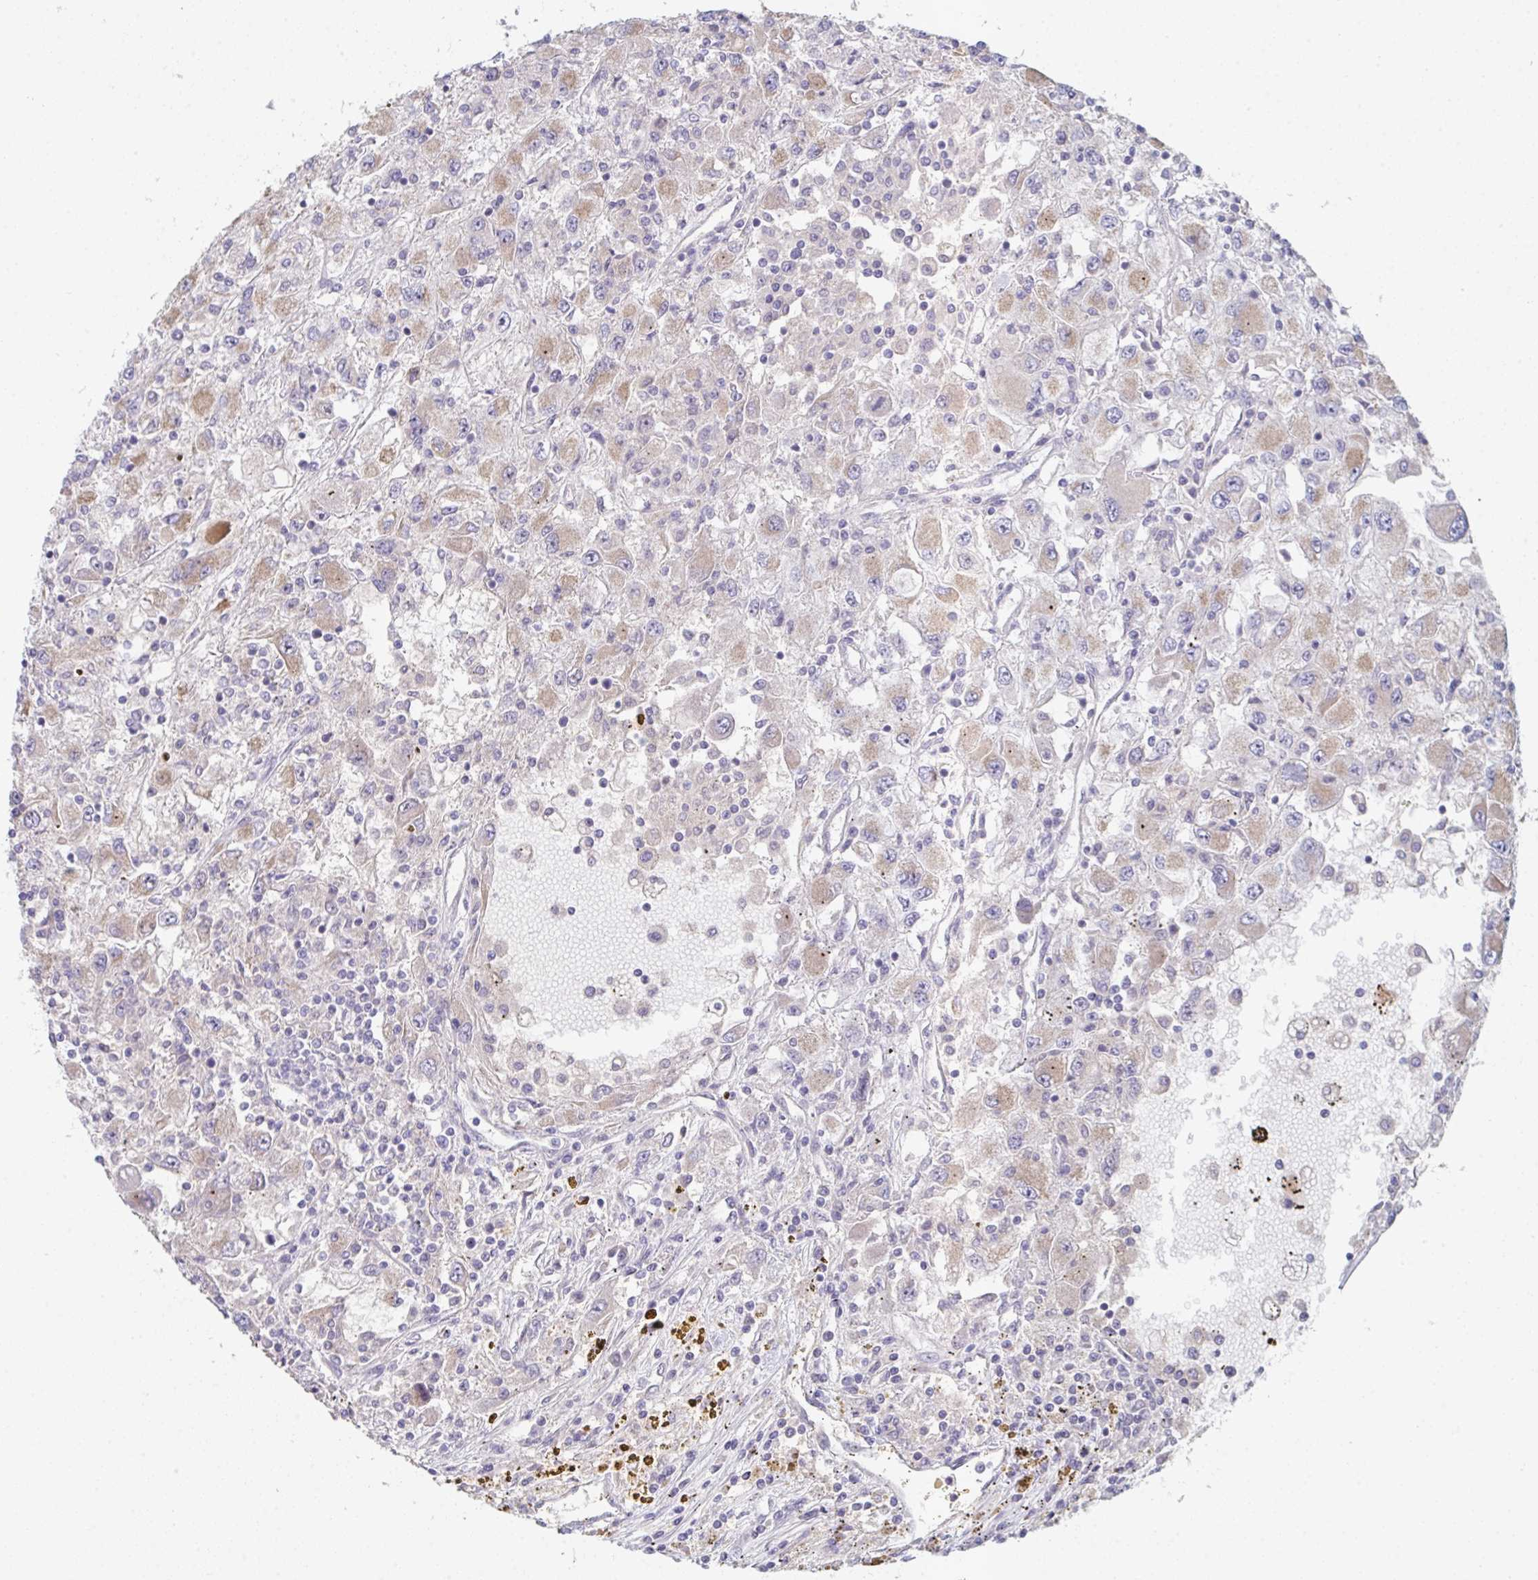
{"staining": {"intensity": "weak", "quantity": "25%-75%", "location": "cytoplasmic/membranous"}, "tissue": "renal cancer", "cell_type": "Tumor cells", "image_type": "cancer", "snomed": [{"axis": "morphology", "description": "Adenocarcinoma, NOS"}, {"axis": "topography", "description": "Kidney"}], "caption": "Renal cancer stained with a brown dye exhibits weak cytoplasmic/membranous positive staining in approximately 25%-75% of tumor cells.", "gene": "HGFAC", "patient": {"sex": "female", "age": 67}}